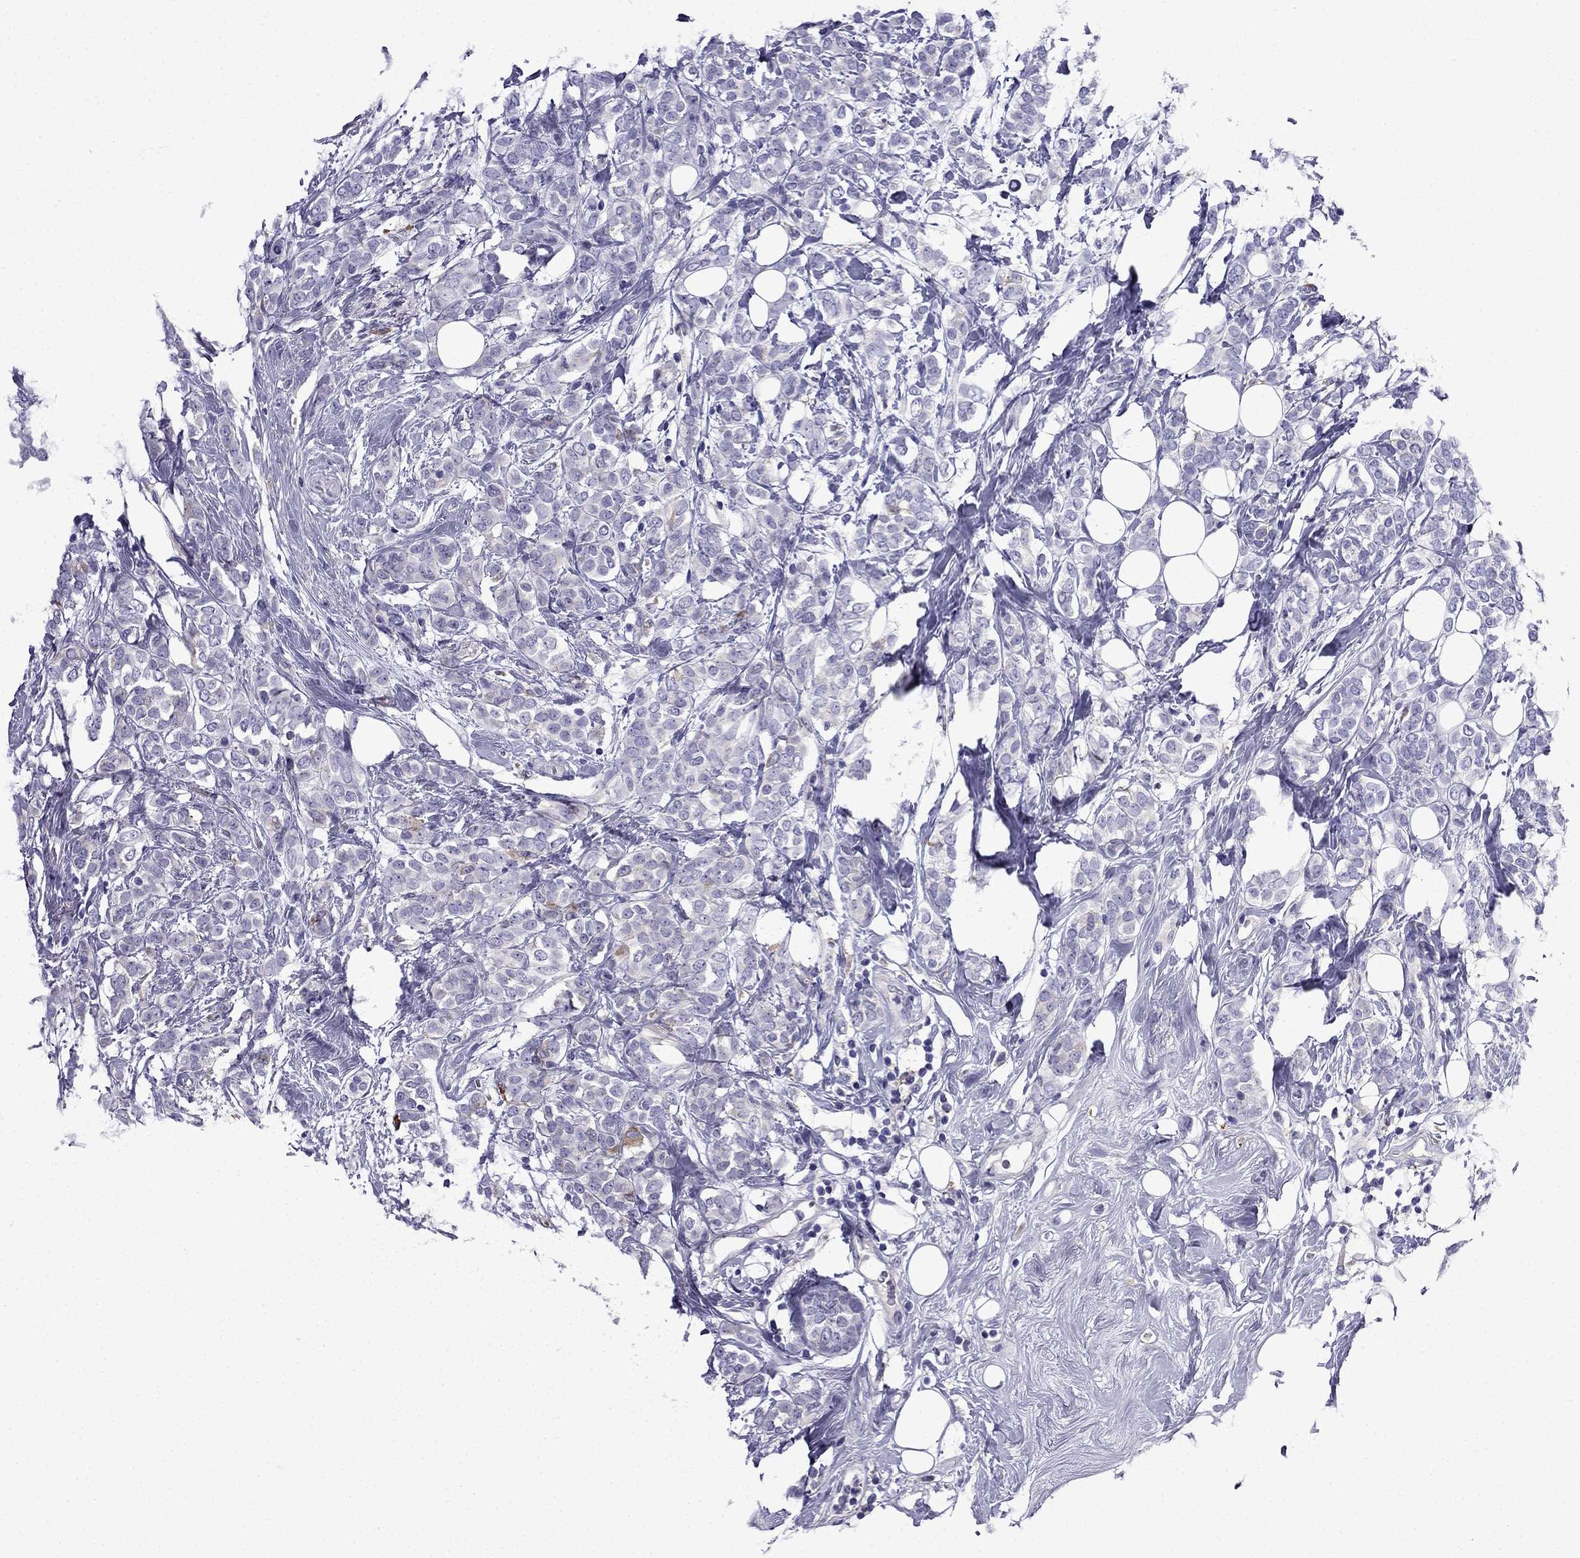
{"staining": {"intensity": "weak", "quantity": "<25%", "location": "cytoplasmic/membranous"}, "tissue": "breast cancer", "cell_type": "Tumor cells", "image_type": "cancer", "snomed": [{"axis": "morphology", "description": "Lobular carcinoma"}, {"axis": "topography", "description": "Breast"}], "caption": "There is no significant expression in tumor cells of breast cancer (lobular carcinoma).", "gene": "TSSK4", "patient": {"sex": "female", "age": 49}}